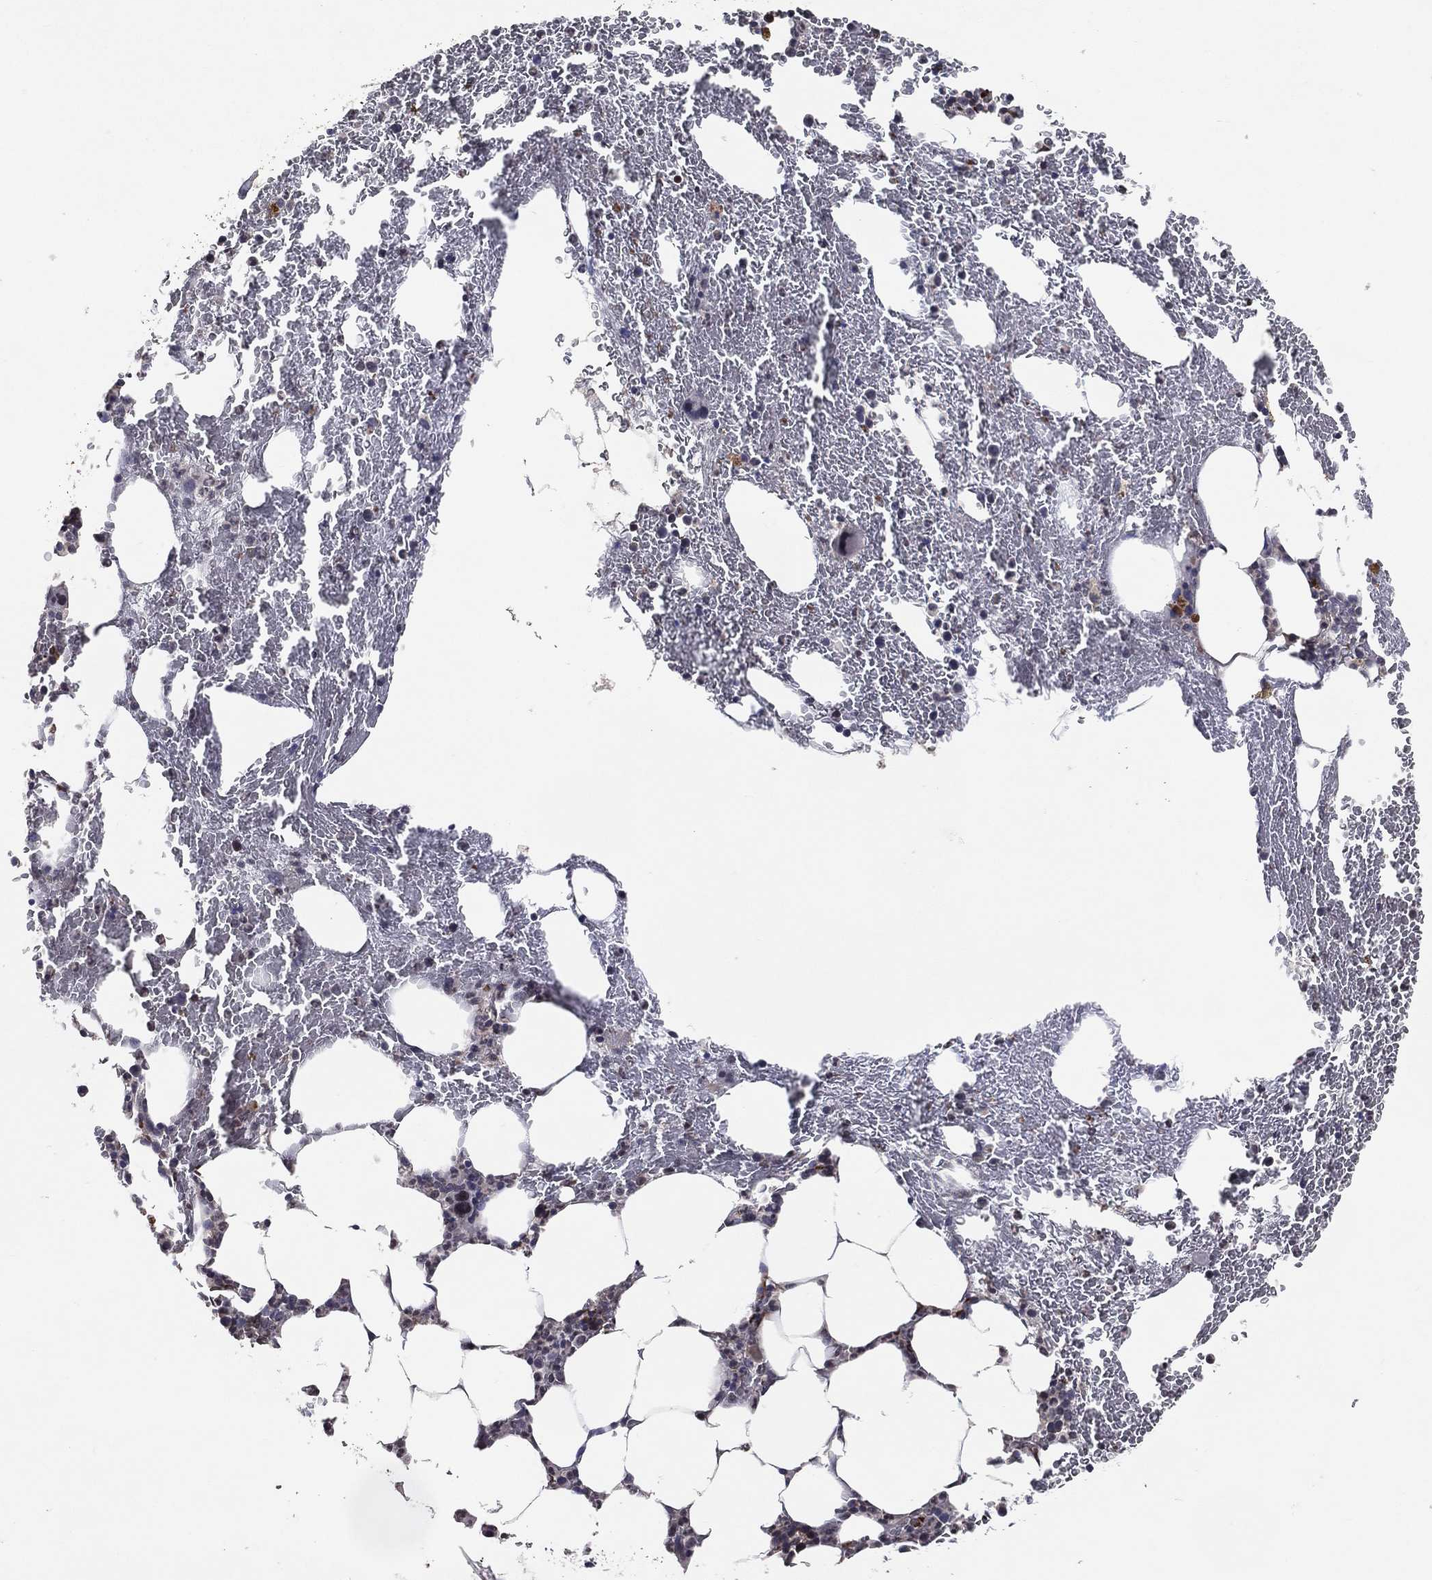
{"staining": {"intensity": "moderate", "quantity": "<25%", "location": "cytoplasmic/membranous"}, "tissue": "bone marrow", "cell_type": "Hematopoietic cells", "image_type": "normal", "snomed": [{"axis": "morphology", "description": "Normal tissue, NOS"}, {"axis": "topography", "description": "Bone marrow"}], "caption": "This photomicrograph displays immunohistochemistry staining of normal bone marrow, with low moderate cytoplasmic/membranous positivity in approximately <25% of hematopoietic cells.", "gene": "DNAH7", "patient": {"sex": "female", "age": 67}}